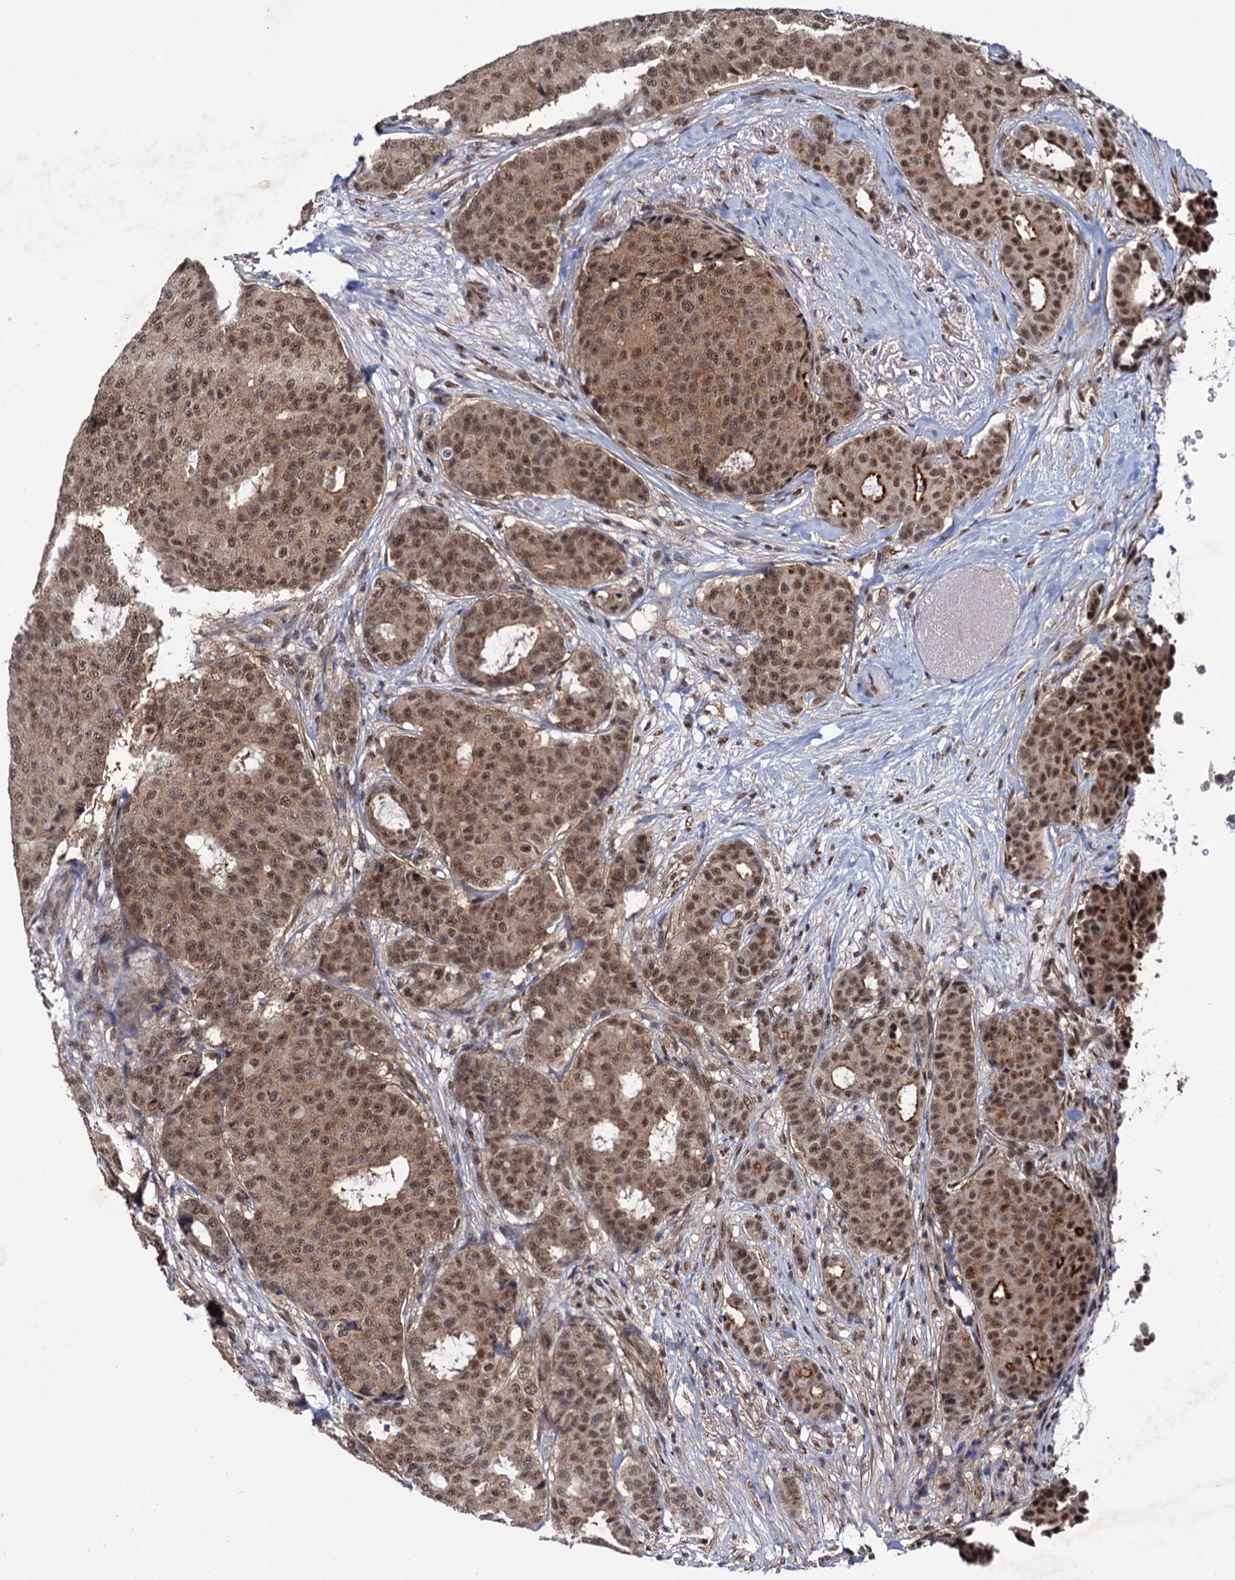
{"staining": {"intensity": "moderate", "quantity": ">75%", "location": "cytoplasmic/membranous,nuclear"}, "tissue": "breast cancer", "cell_type": "Tumor cells", "image_type": "cancer", "snomed": [{"axis": "morphology", "description": "Duct carcinoma"}, {"axis": "topography", "description": "Breast"}], "caption": "Immunohistochemical staining of breast cancer displays medium levels of moderate cytoplasmic/membranous and nuclear protein expression in approximately >75% of tumor cells.", "gene": "TBC1D12", "patient": {"sex": "female", "age": 75}}